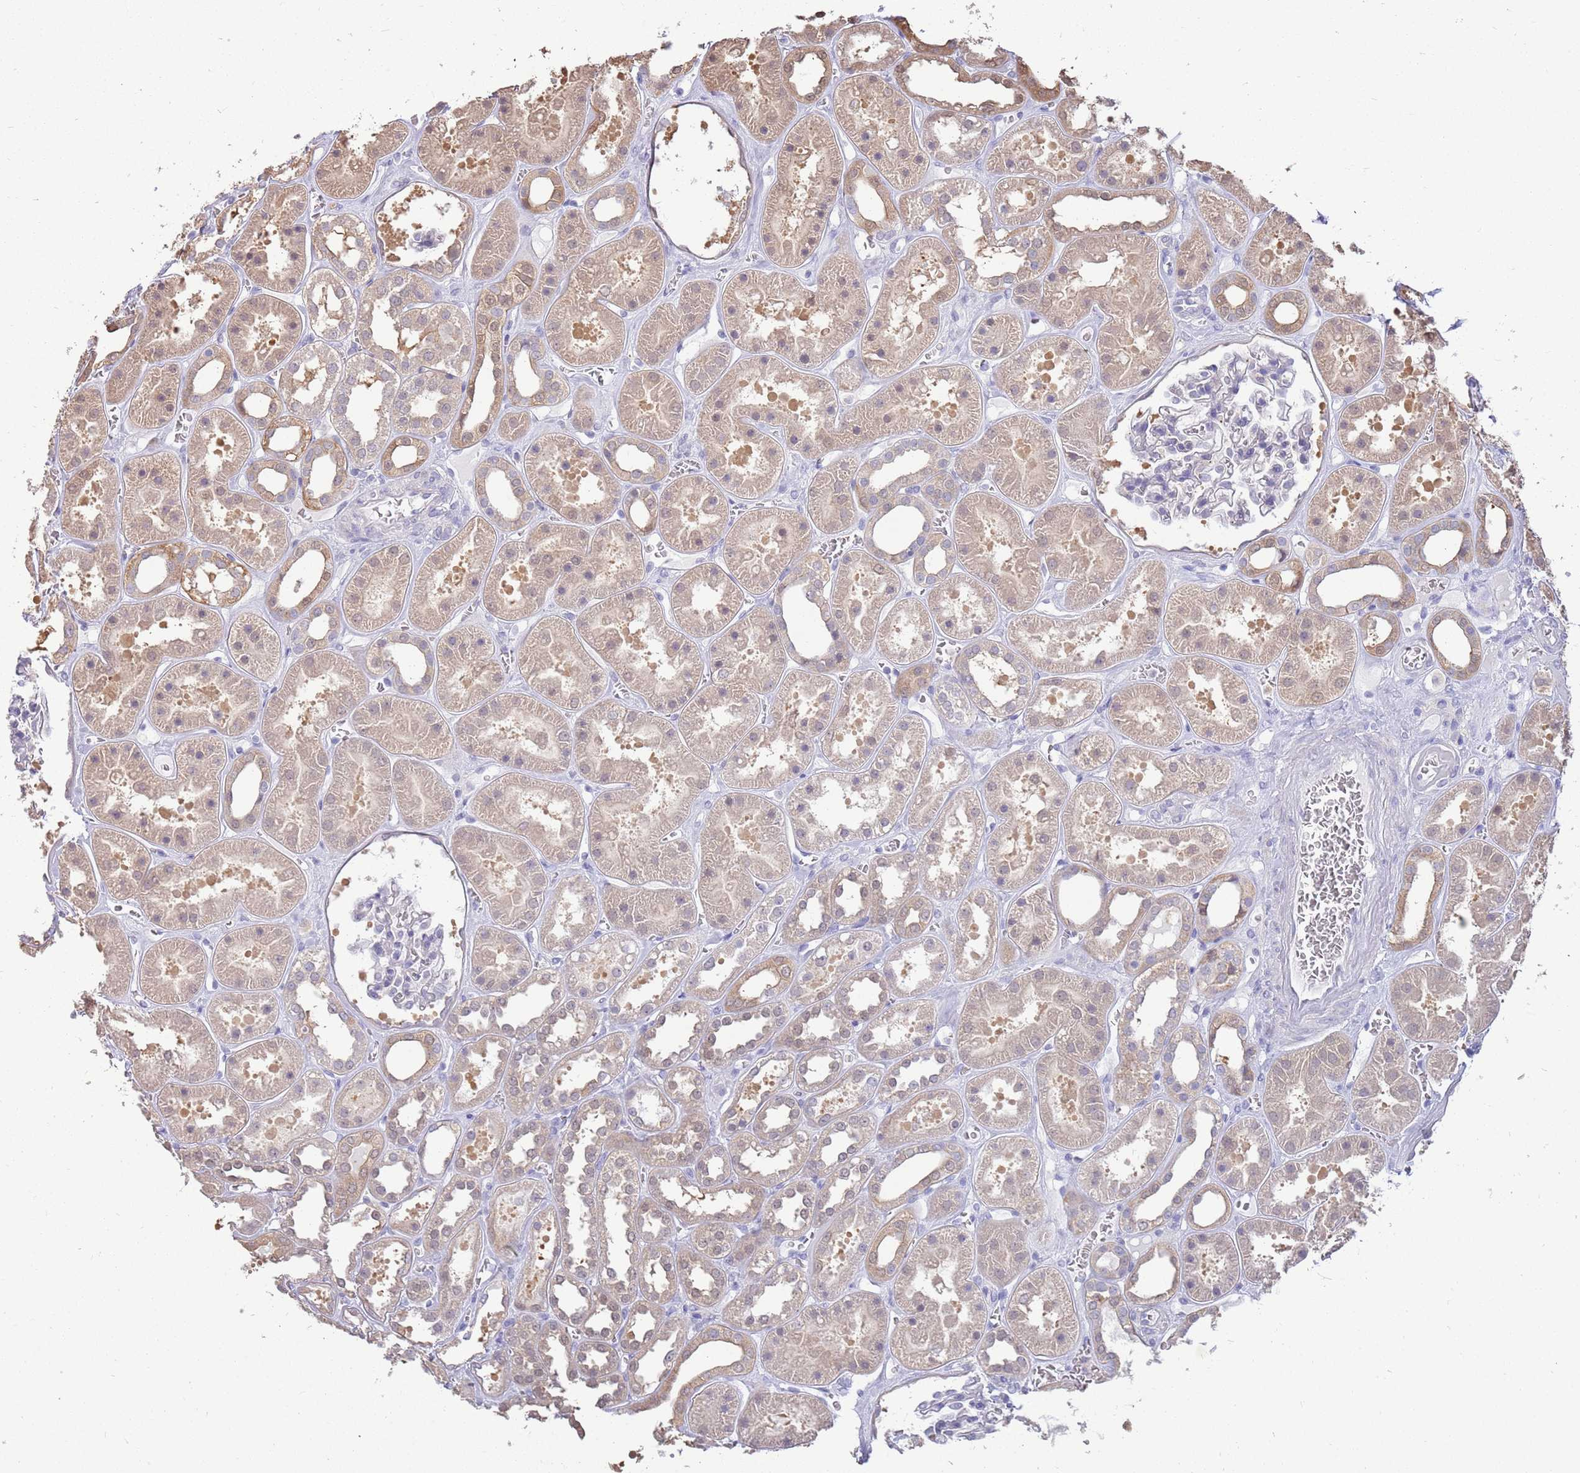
{"staining": {"intensity": "negative", "quantity": "none", "location": "none"}, "tissue": "kidney", "cell_type": "Cells in glomeruli", "image_type": "normal", "snomed": [{"axis": "morphology", "description": "Normal tissue, NOS"}, {"axis": "topography", "description": "Kidney"}], "caption": "This micrograph is of normal kidney stained with immunohistochemistry to label a protein in brown with the nuclei are counter-stained blue. There is no positivity in cells in glomeruli. (DAB (3,3'-diaminobenzidine) immunohistochemistry (IHC) with hematoxylin counter stain).", "gene": "AP5S1", "patient": {"sex": "female", "age": 41}}